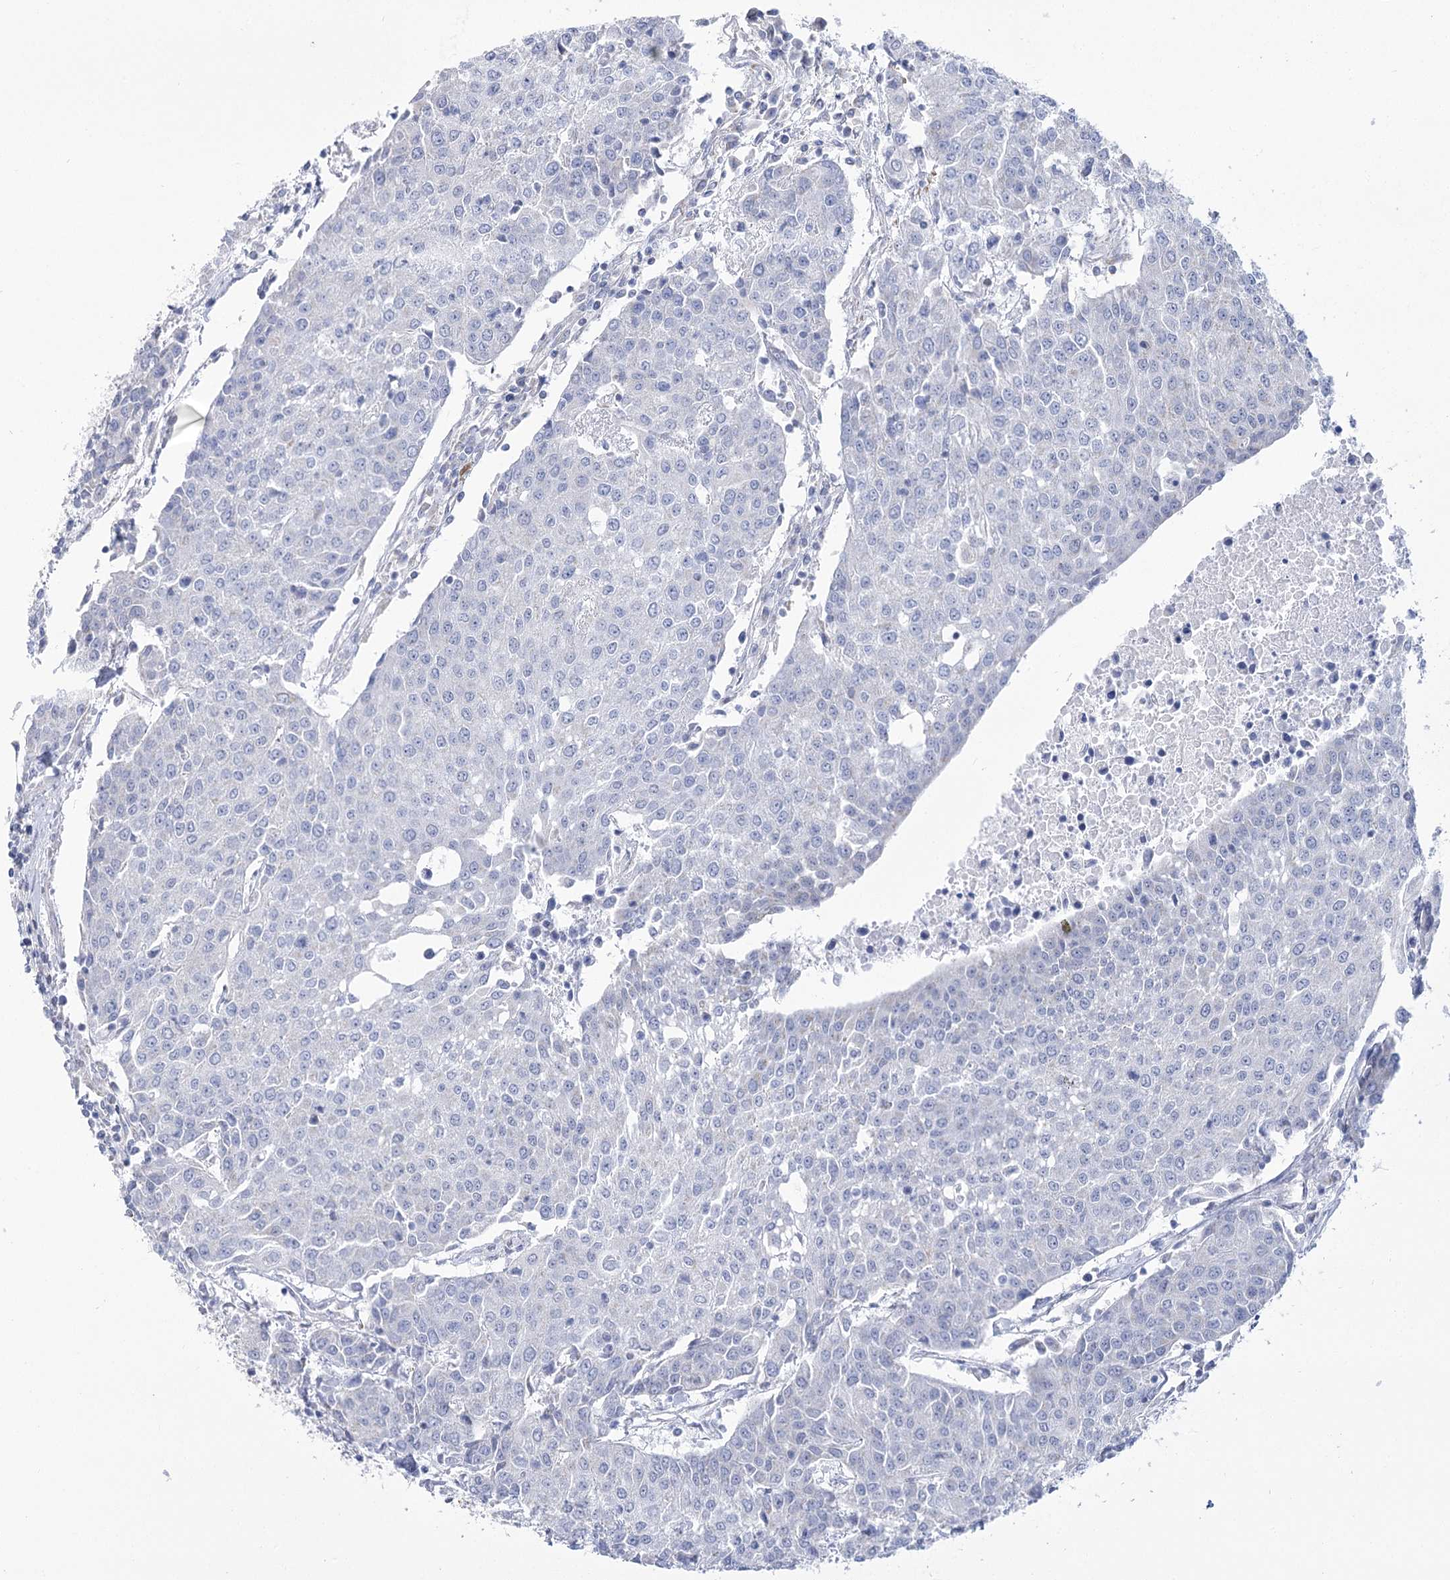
{"staining": {"intensity": "negative", "quantity": "none", "location": "none"}, "tissue": "urothelial cancer", "cell_type": "Tumor cells", "image_type": "cancer", "snomed": [{"axis": "morphology", "description": "Urothelial carcinoma, High grade"}, {"axis": "topography", "description": "Urinary bladder"}], "caption": "This is an immunohistochemistry (IHC) micrograph of human urothelial carcinoma (high-grade). There is no positivity in tumor cells.", "gene": "PDHB", "patient": {"sex": "female", "age": 85}}